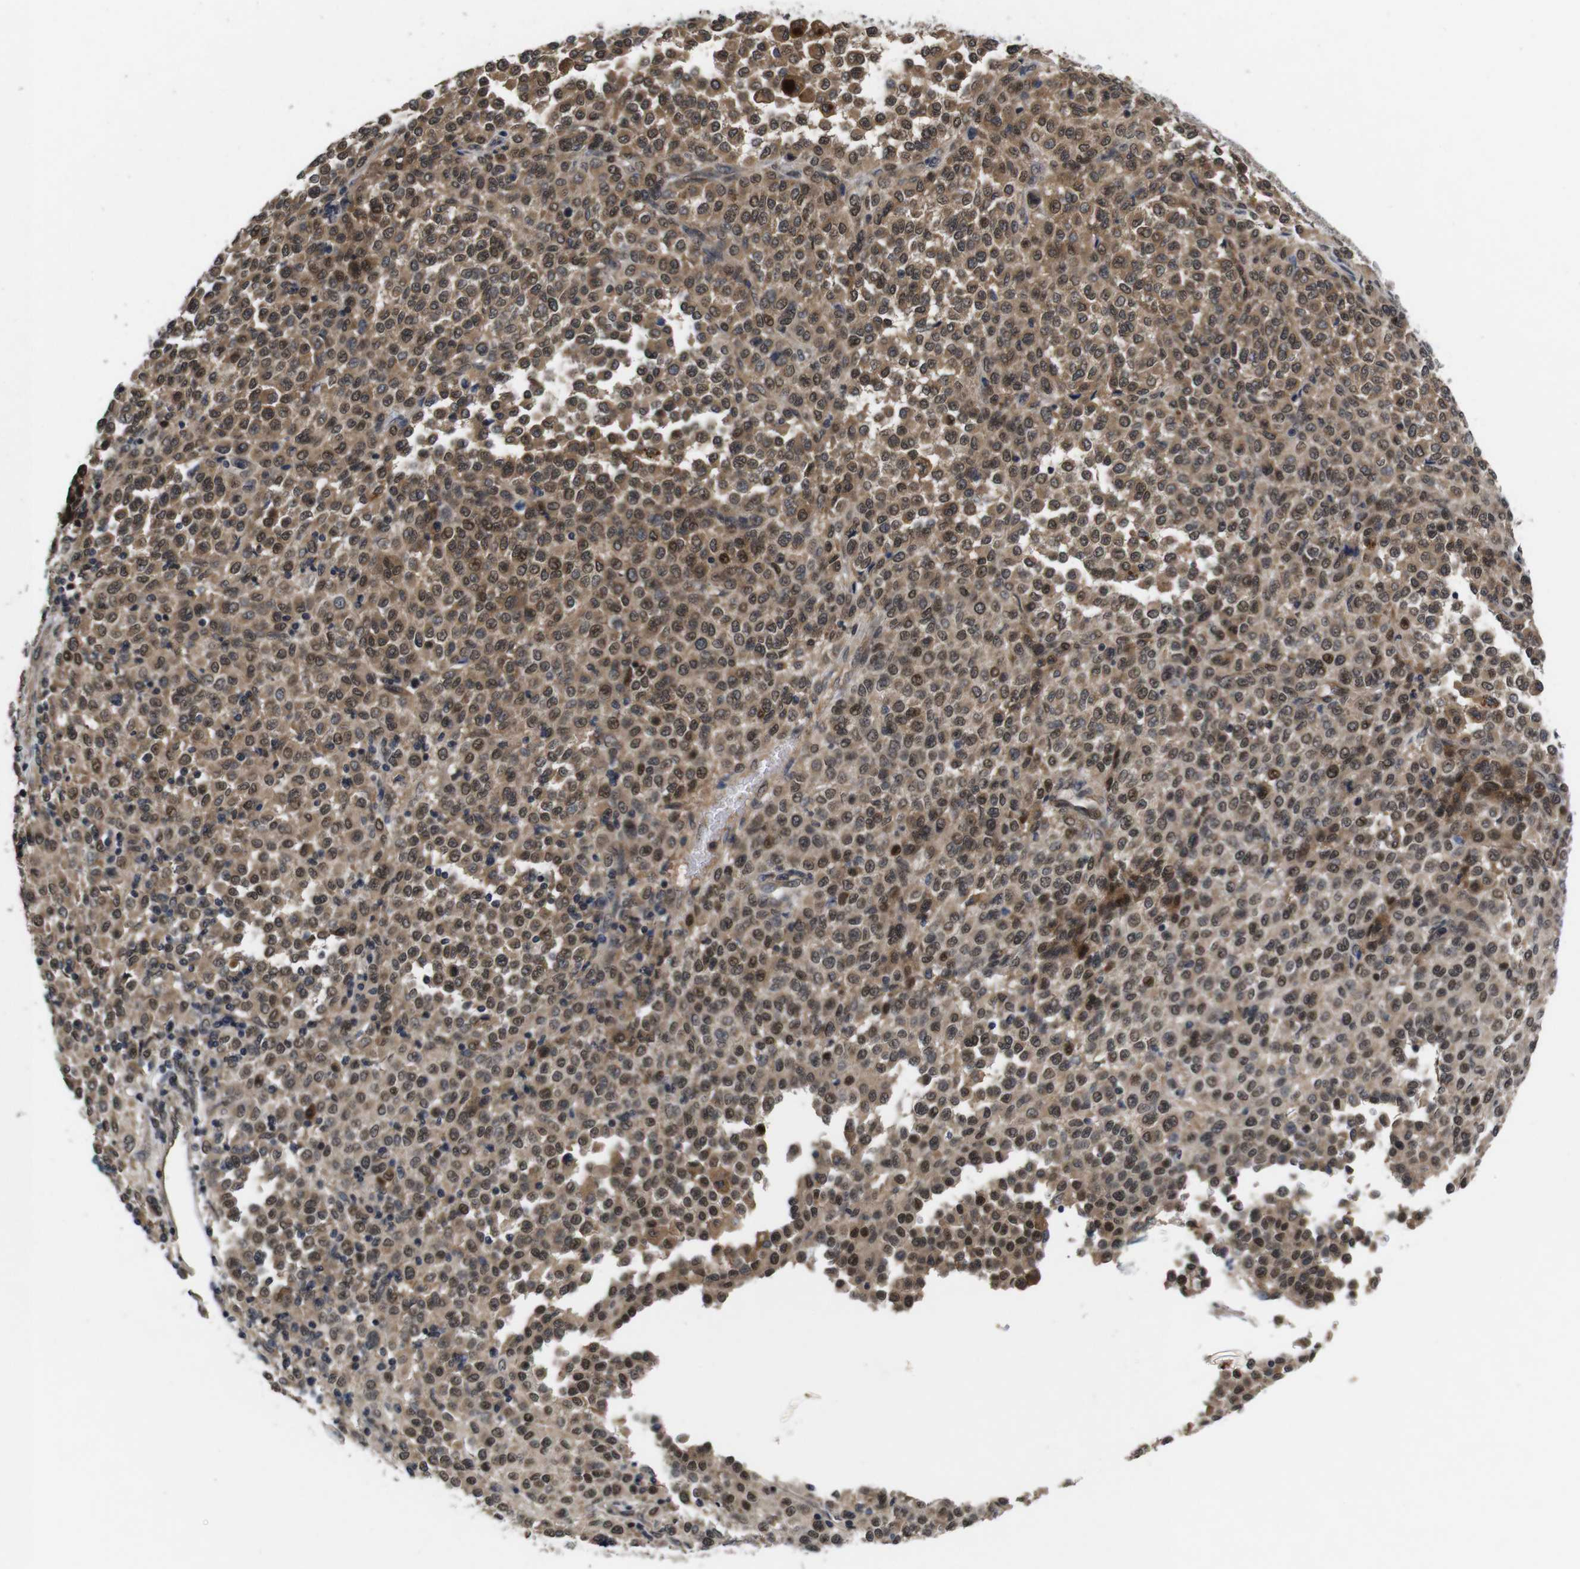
{"staining": {"intensity": "moderate", "quantity": ">75%", "location": "cytoplasmic/membranous,nuclear"}, "tissue": "melanoma", "cell_type": "Tumor cells", "image_type": "cancer", "snomed": [{"axis": "morphology", "description": "Malignant melanoma, Metastatic site"}, {"axis": "topography", "description": "Pancreas"}], "caption": "A micrograph of malignant melanoma (metastatic site) stained for a protein demonstrates moderate cytoplasmic/membranous and nuclear brown staining in tumor cells.", "gene": "ZBTB46", "patient": {"sex": "female", "age": 30}}